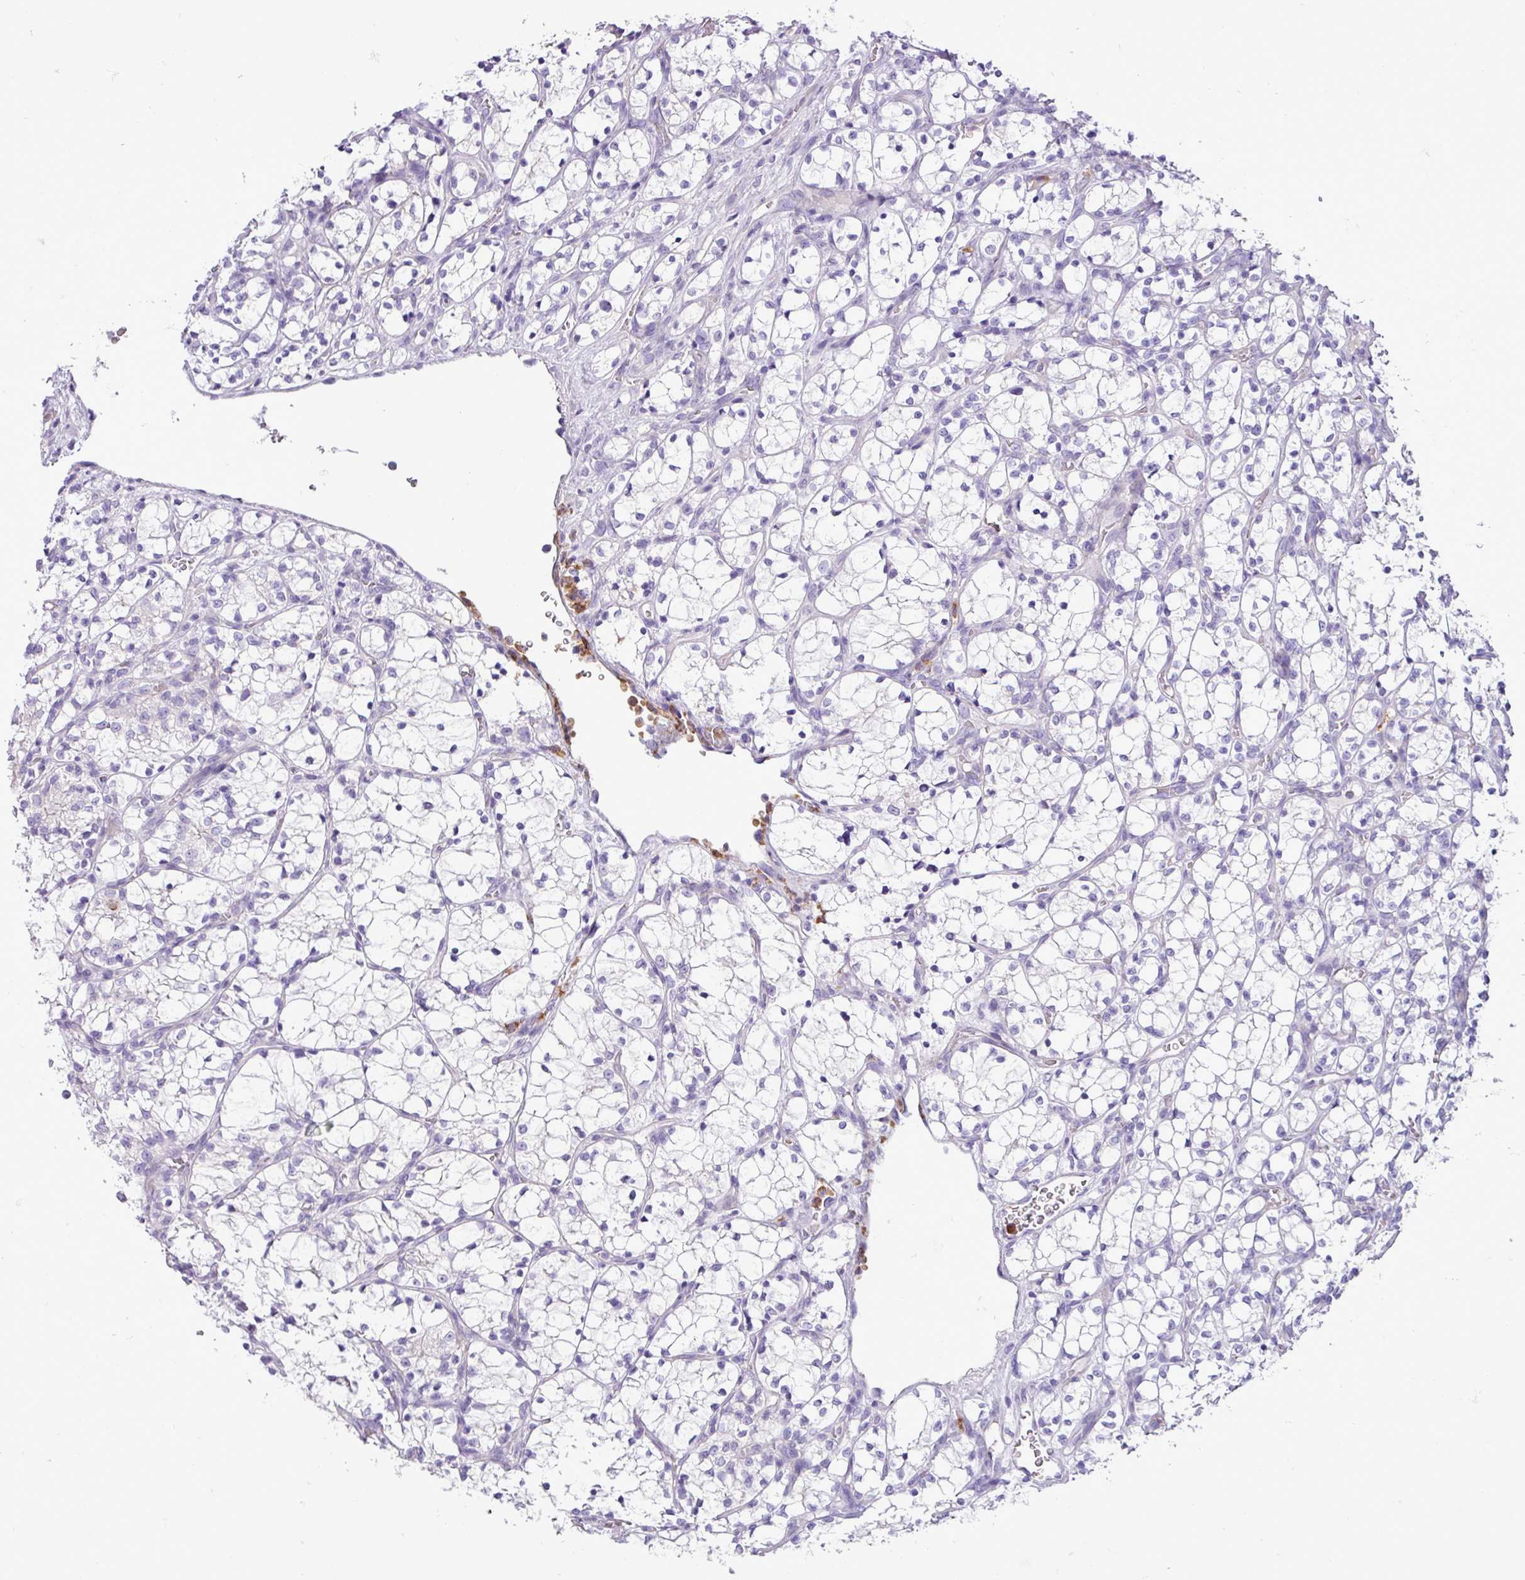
{"staining": {"intensity": "negative", "quantity": "none", "location": "none"}, "tissue": "renal cancer", "cell_type": "Tumor cells", "image_type": "cancer", "snomed": [{"axis": "morphology", "description": "Adenocarcinoma, NOS"}, {"axis": "topography", "description": "Kidney"}], "caption": "Human adenocarcinoma (renal) stained for a protein using IHC displays no staining in tumor cells.", "gene": "ZSCAN5A", "patient": {"sex": "female", "age": 69}}